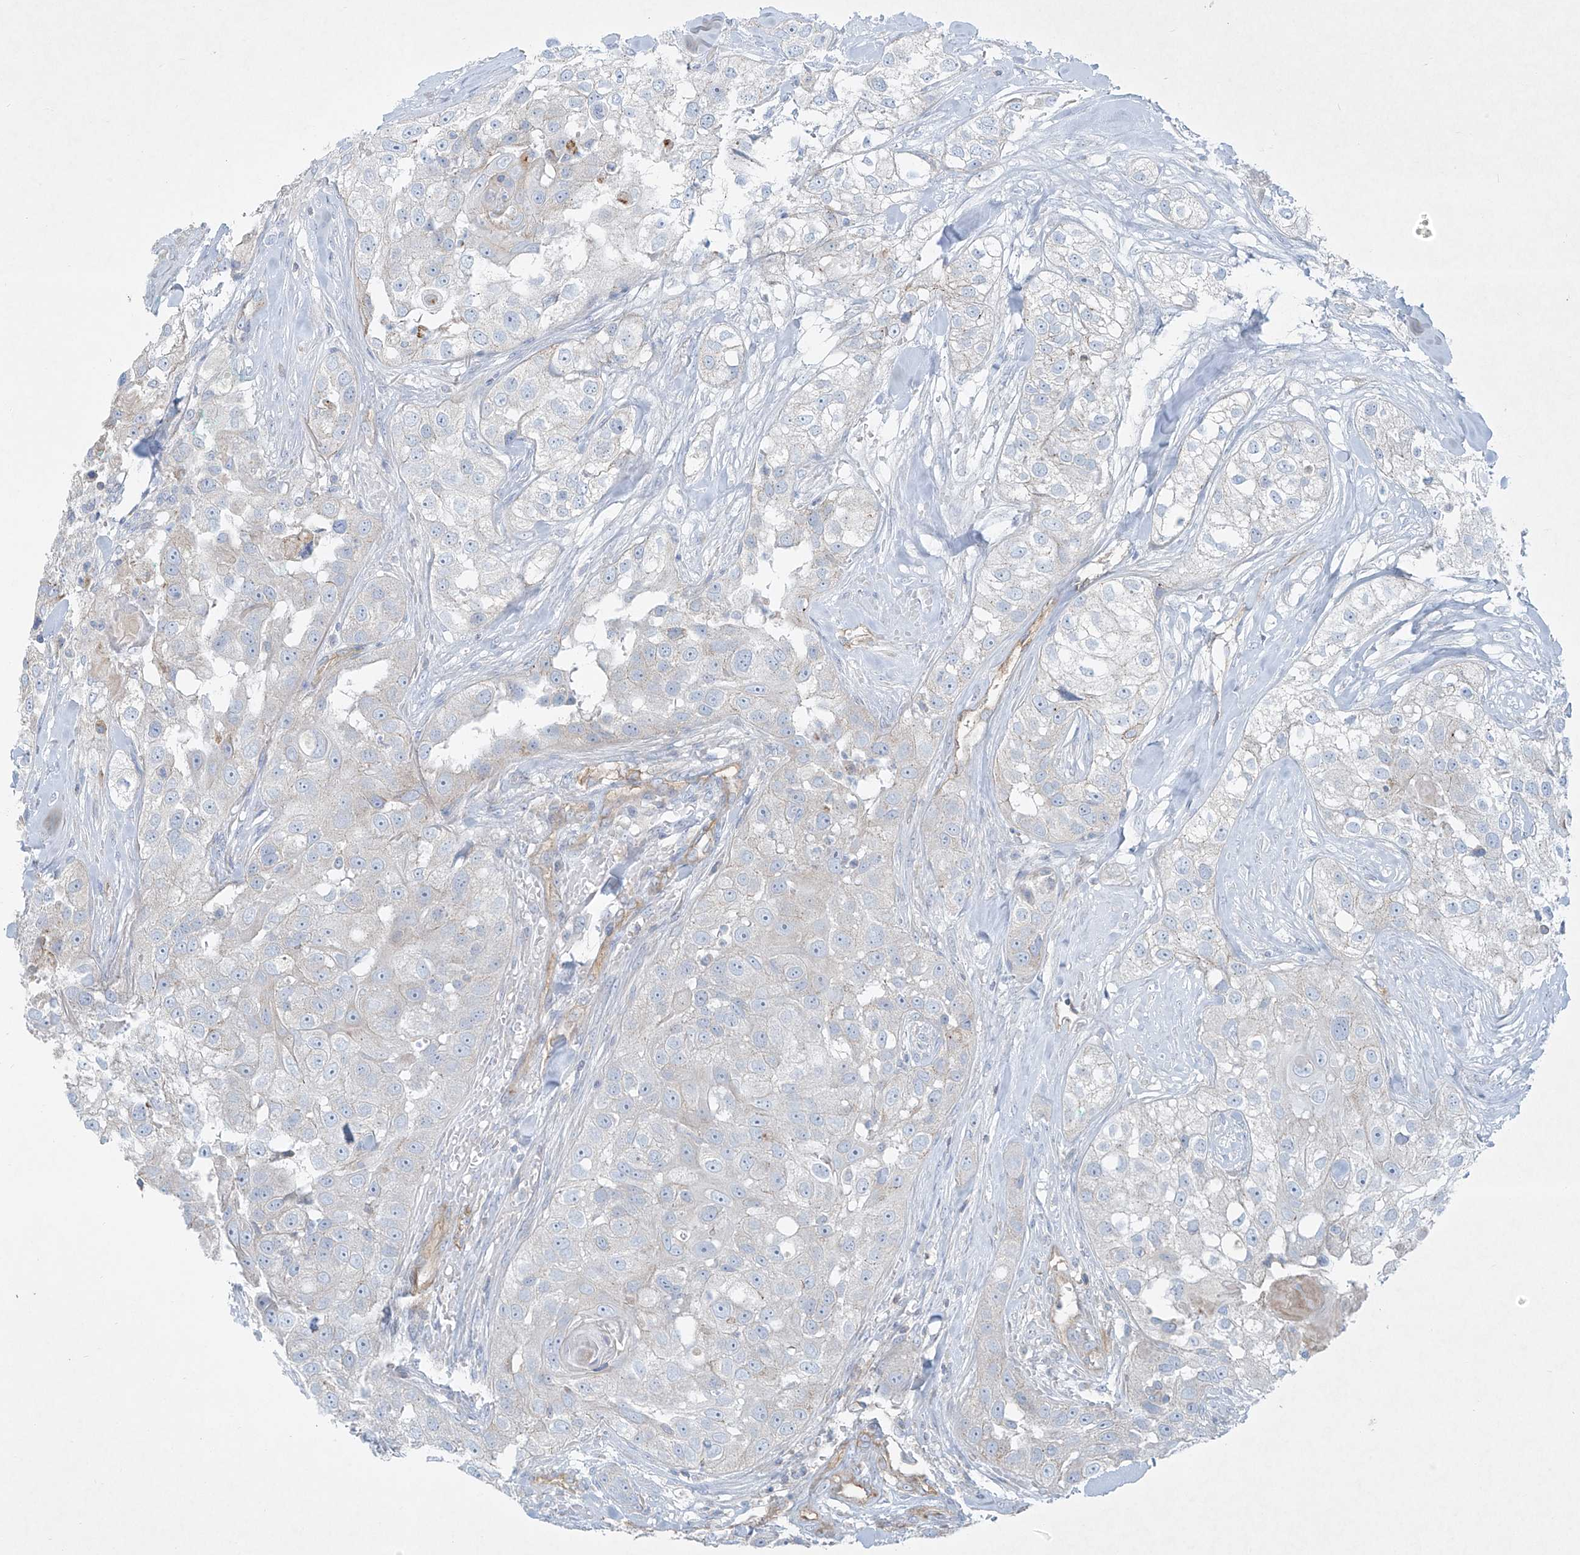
{"staining": {"intensity": "negative", "quantity": "none", "location": "none"}, "tissue": "head and neck cancer", "cell_type": "Tumor cells", "image_type": "cancer", "snomed": [{"axis": "morphology", "description": "Normal tissue, NOS"}, {"axis": "morphology", "description": "Squamous cell carcinoma, NOS"}, {"axis": "topography", "description": "Skeletal muscle"}, {"axis": "topography", "description": "Head-Neck"}], "caption": "Human head and neck squamous cell carcinoma stained for a protein using immunohistochemistry (IHC) exhibits no positivity in tumor cells.", "gene": "VAMP5", "patient": {"sex": "male", "age": 51}}